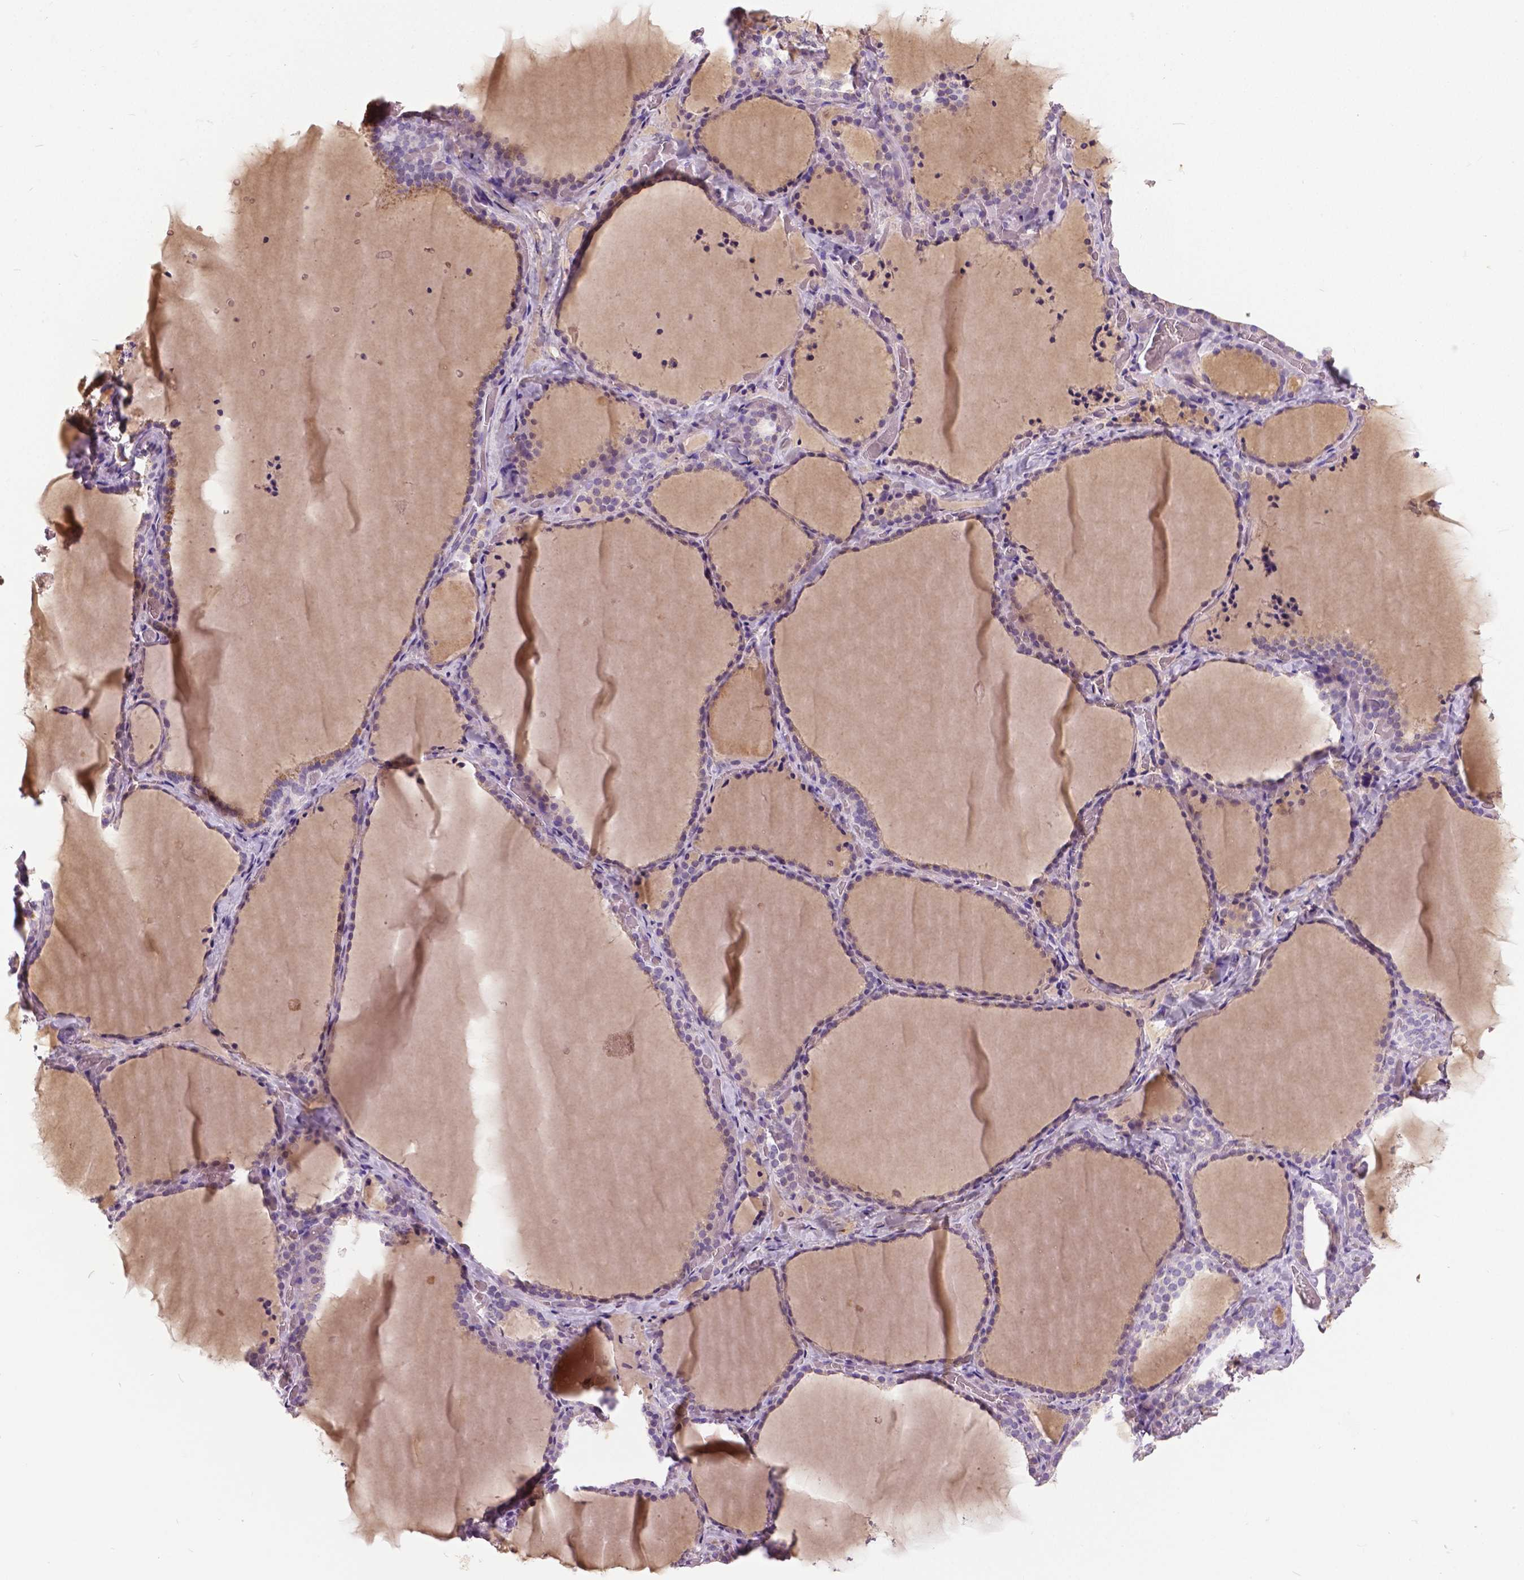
{"staining": {"intensity": "negative", "quantity": "none", "location": "none"}, "tissue": "thyroid gland", "cell_type": "Glandular cells", "image_type": "normal", "snomed": [{"axis": "morphology", "description": "Normal tissue, NOS"}, {"axis": "topography", "description": "Thyroid gland"}], "caption": "Immunohistochemistry of normal human thyroid gland demonstrates no positivity in glandular cells. (Stains: DAB IHC with hematoxylin counter stain, Microscopy: brightfield microscopy at high magnification).", "gene": "FOXA1", "patient": {"sex": "female", "age": 22}}